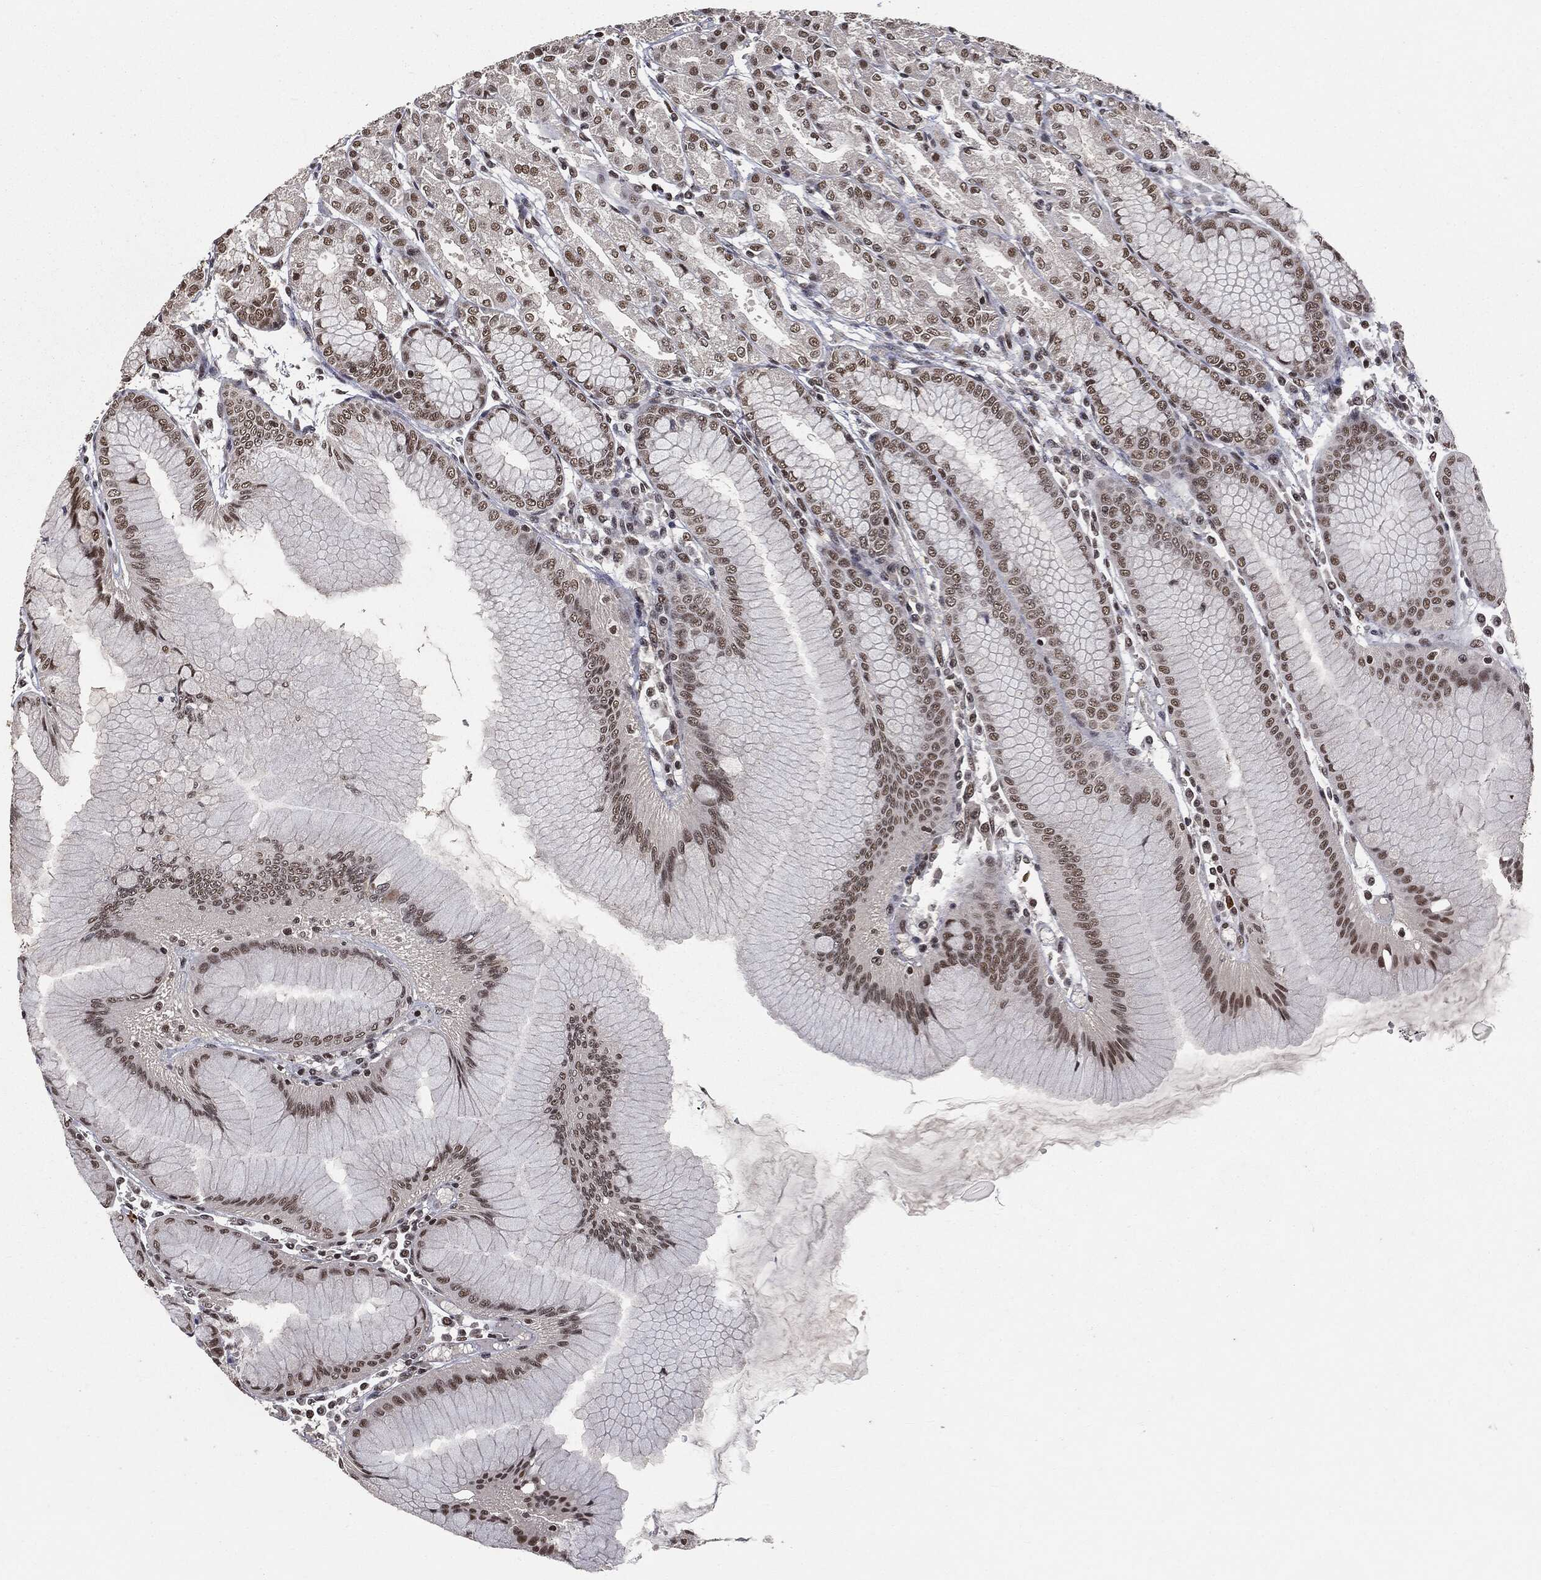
{"staining": {"intensity": "strong", "quantity": "25%-75%", "location": "nuclear"}, "tissue": "stomach", "cell_type": "Glandular cells", "image_type": "normal", "snomed": [{"axis": "morphology", "description": "Normal tissue, NOS"}, {"axis": "topography", "description": "Stomach"}], "caption": "Immunohistochemical staining of benign human stomach reveals high levels of strong nuclear staining in approximately 25%-75% of glandular cells.", "gene": "DPH2", "patient": {"sex": "female", "age": 57}}